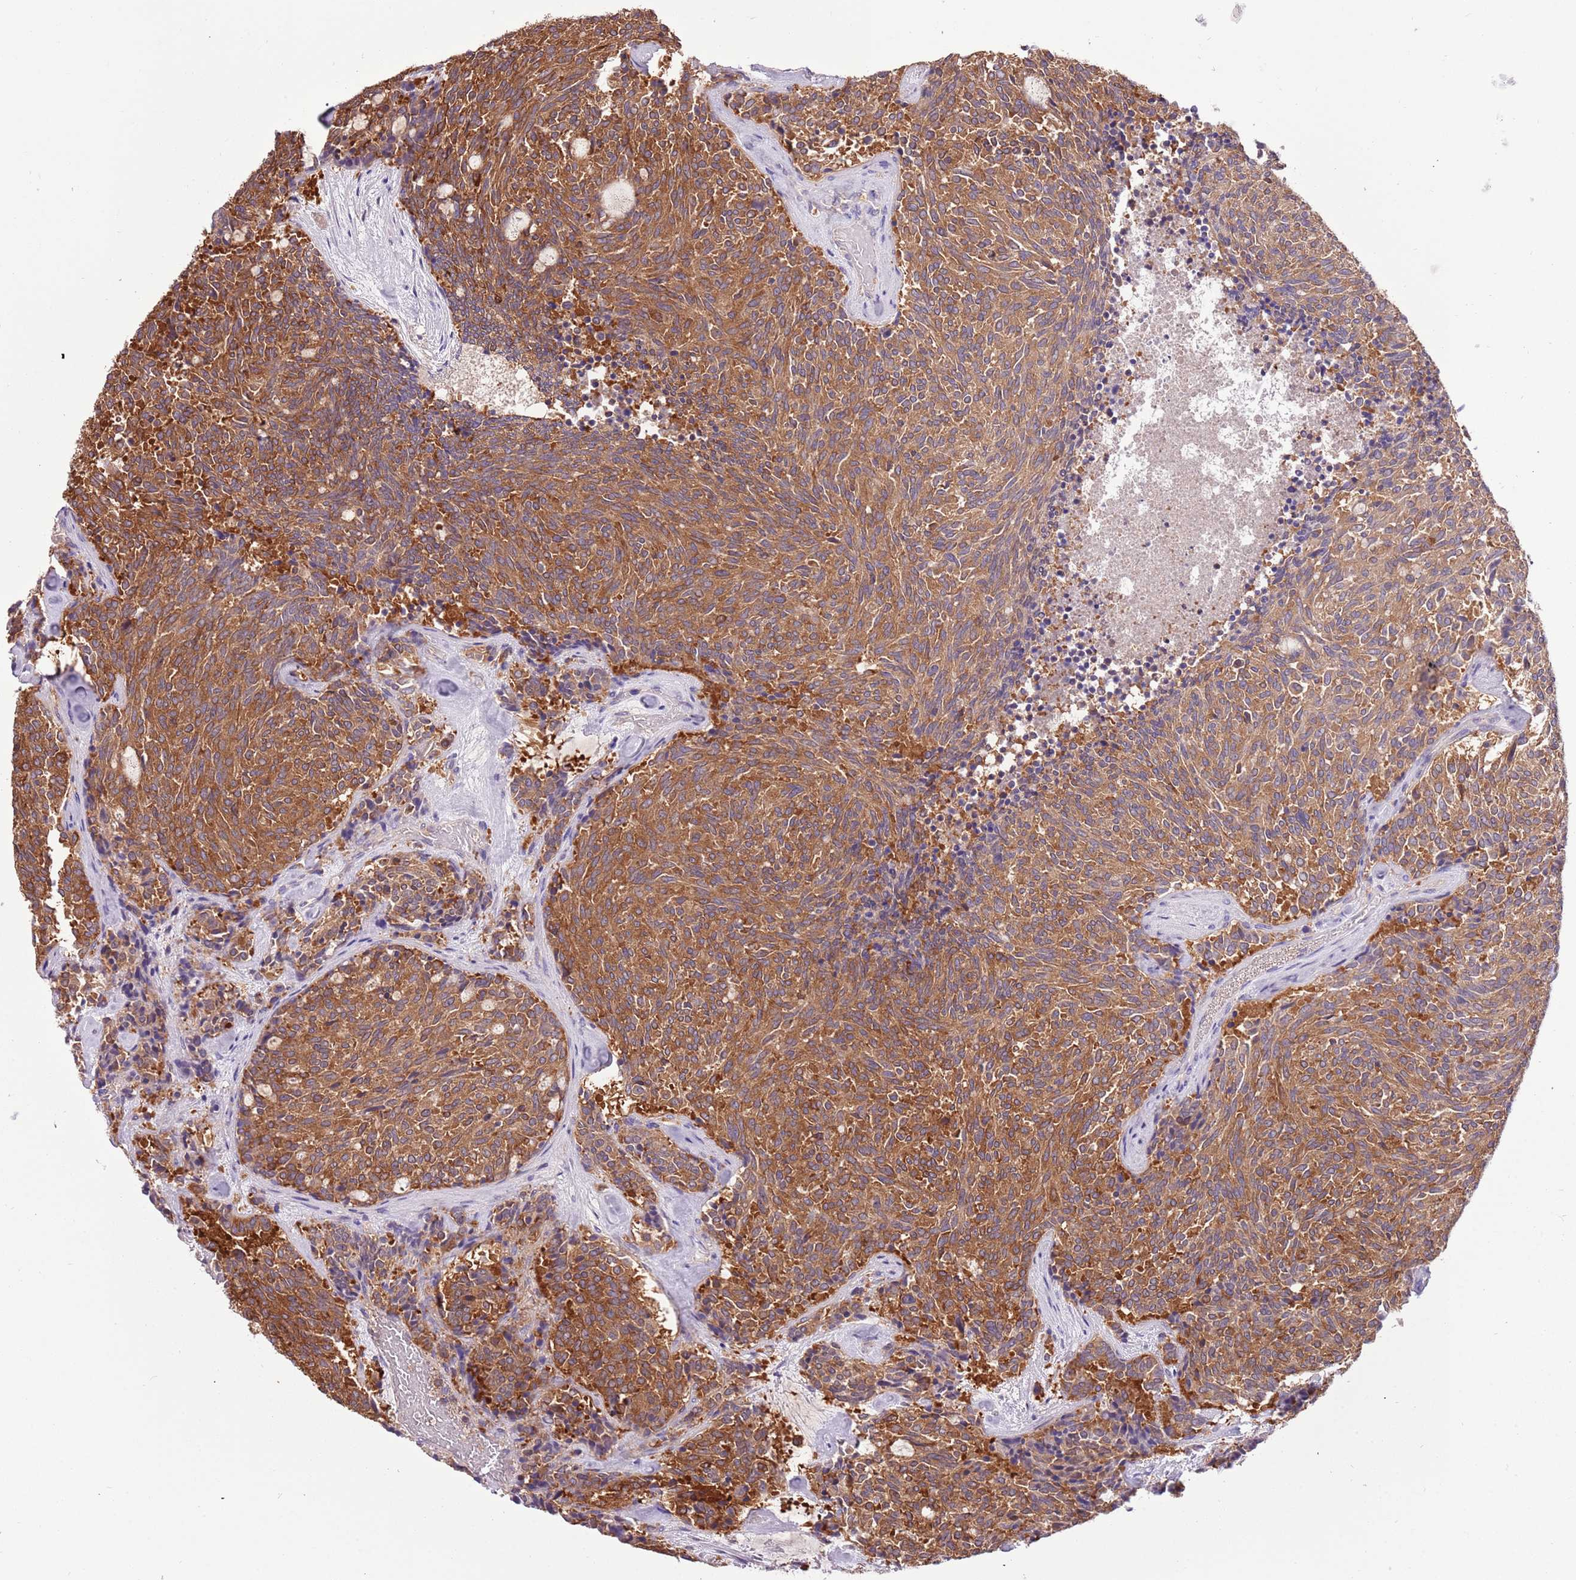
{"staining": {"intensity": "moderate", "quantity": ">75%", "location": "cytoplasmic/membranous"}, "tissue": "carcinoid", "cell_type": "Tumor cells", "image_type": "cancer", "snomed": [{"axis": "morphology", "description": "Carcinoid, malignant, NOS"}, {"axis": "topography", "description": "Pancreas"}], "caption": "Immunohistochemistry micrograph of neoplastic tissue: carcinoid stained using immunohistochemistry (IHC) reveals medium levels of moderate protein expression localized specifically in the cytoplasmic/membranous of tumor cells, appearing as a cytoplasmic/membranous brown color.", "gene": "STIP1", "patient": {"sex": "female", "age": 54}}